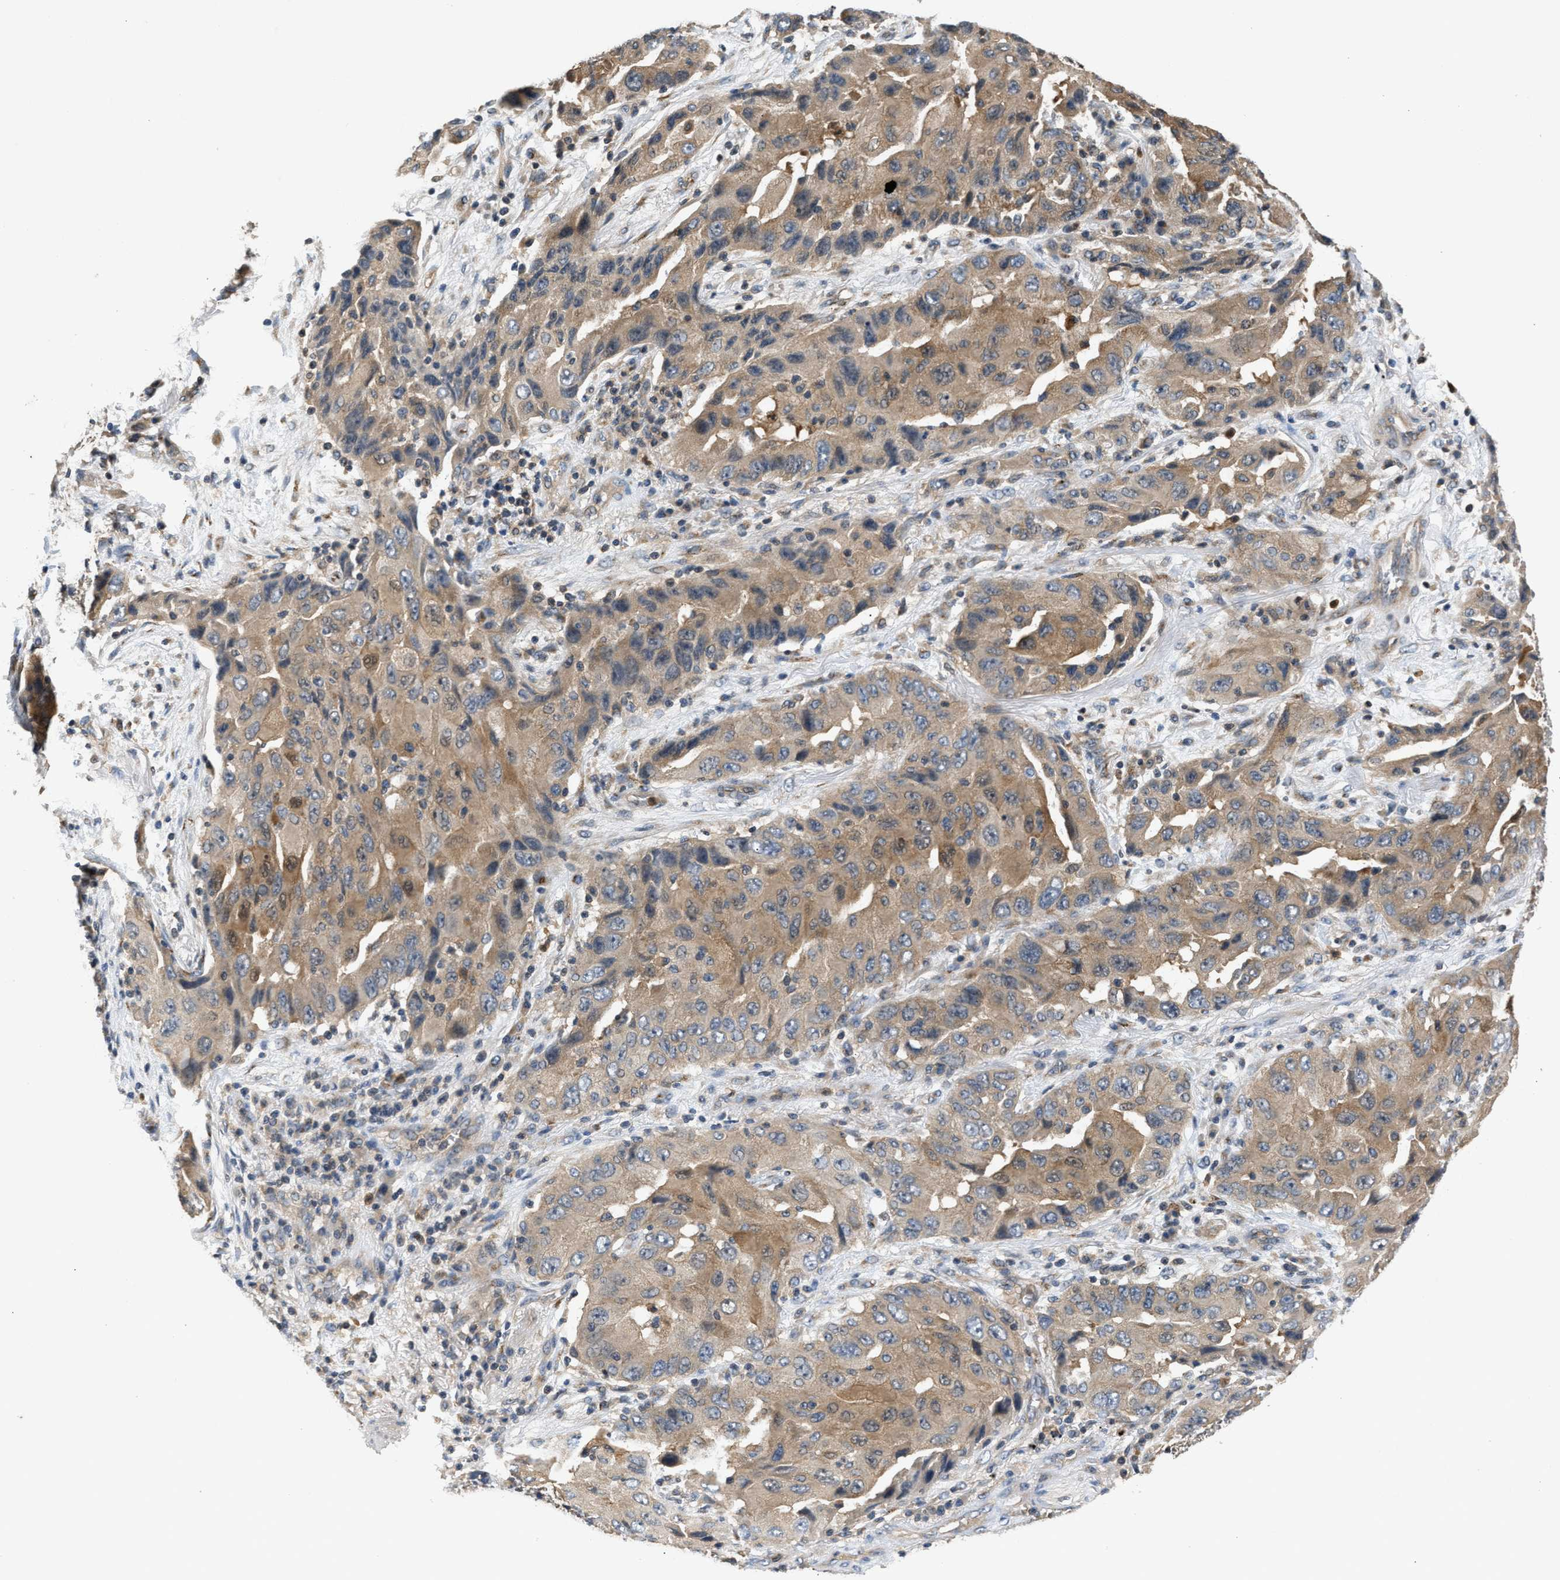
{"staining": {"intensity": "moderate", "quantity": ">75%", "location": "cytoplasmic/membranous"}, "tissue": "lung cancer", "cell_type": "Tumor cells", "image_type": "cancer", "snomed": [{"axis": "morphology", "description": "Adenocarcinoma, NOS"}, {"axis": "topography", "description": "Lung"}], "caption": "Immunohistochemical staining of lung adenocarcinoma exhibits medium levels of moderate cytoplasmic/membranous protein expression in approximately >75% of tumor cells. (DAB IHC, brown staining for protein, blue staining for nuclei).", "gene": "CHUK", "patient": {"sex": "female", "age": 65}}